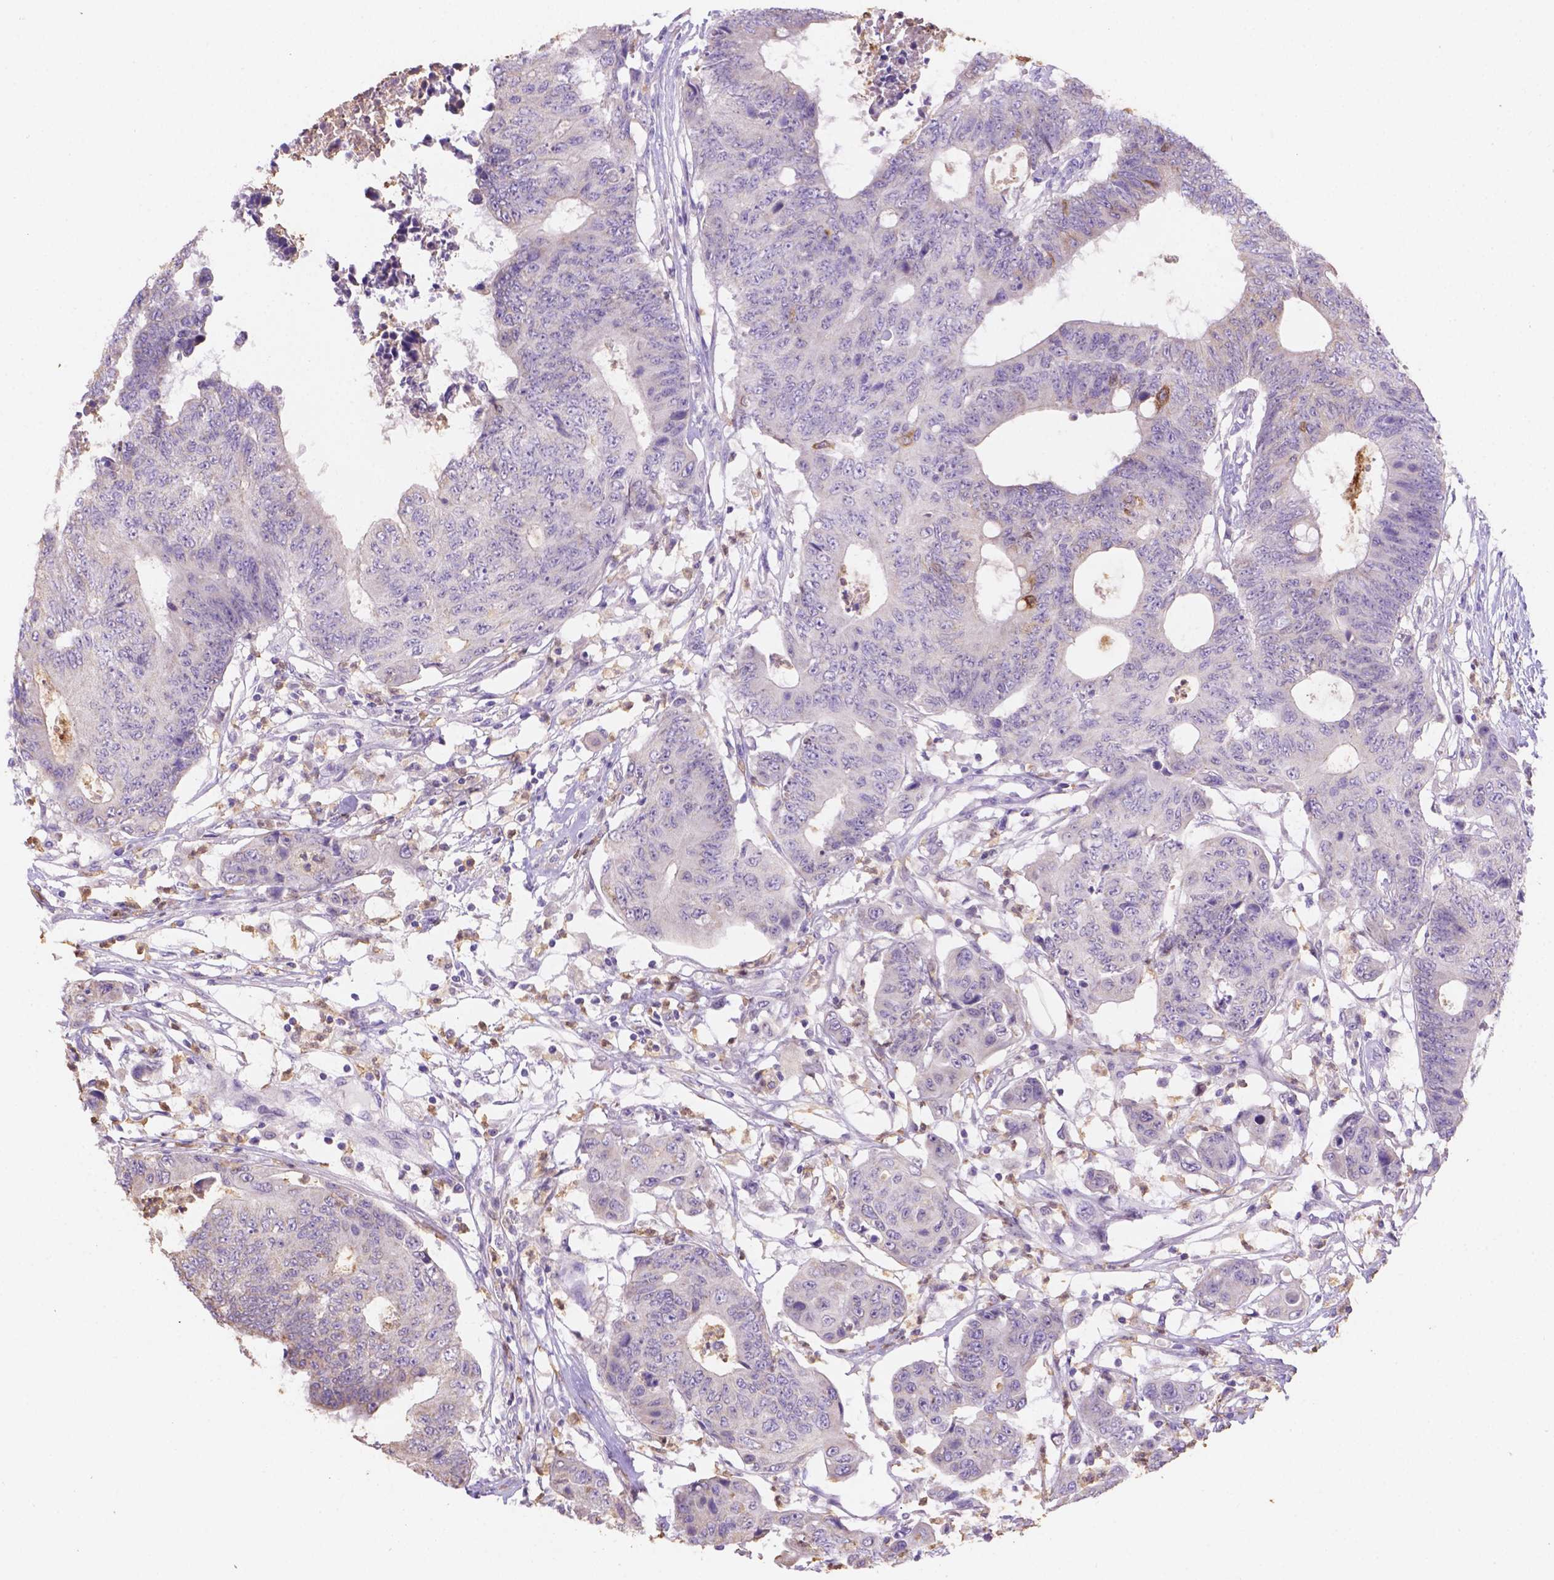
{"staining": {"intensity": "negative", "quantity": "none", "location": "none"}, "tissue": "colorectal cancer", "cell_type": "Tumor cells", "image_type": "cancer", "snomed": [{"axis": "morphology", "description": "Adenocarcinoma, NOS"}, {"axis": "topography", "description": "Colon"}], "caption": "The immunohistochemistry (IHC) histopathology image has no significant staining in tumor cells of adenocarcinoma (colorectal) tissue. The staining was performed using DAB (3,3'-diaminobenzidine) to visualize the protein expression in brown, while the nuclei were stained in blue with hematoxylin (Magnification: 20x).", "gene": "NXPE2", "patient": {"sex": "female", "age": 48}}